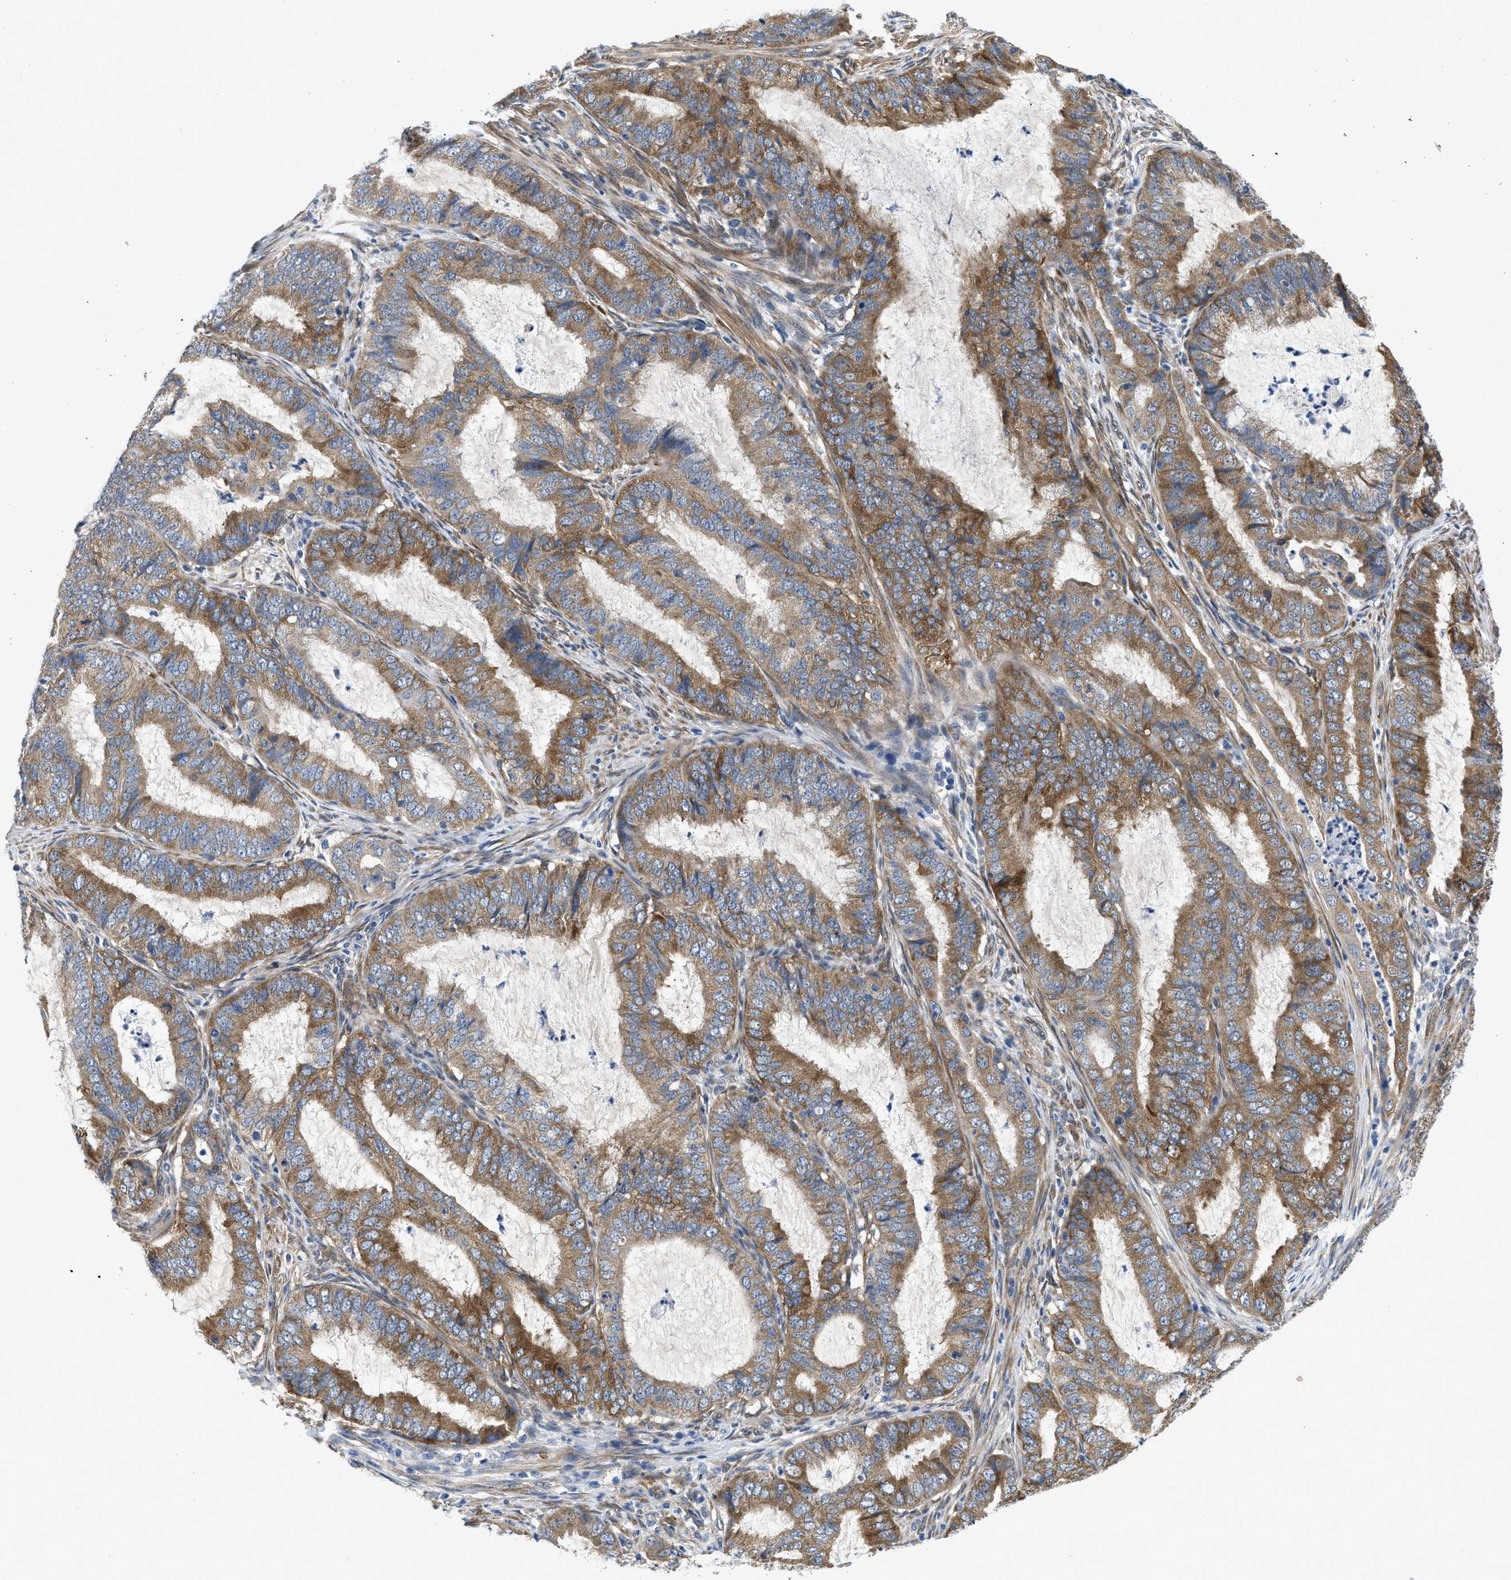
{"staining": {"intensity": "moderate", "quantity": ">75%", "location": "cytoplasmic/membranous"}, "tissue": "endometrial cancer", "cell_type": "Tumor cells", "image_type": "cancer", "snomed": [{"axis": "morphology", "description": "Adenocarcinoma, NOS"}, {"axis": "topography", "description": "Endometrium"}], "caption": "A brown stain shows moderate cytoplasmic/membranous expression of a protein in human endometrial cancer tumor cells.", "gene": "RAPH1", "patient": {"sex": "female", "age": 70}}